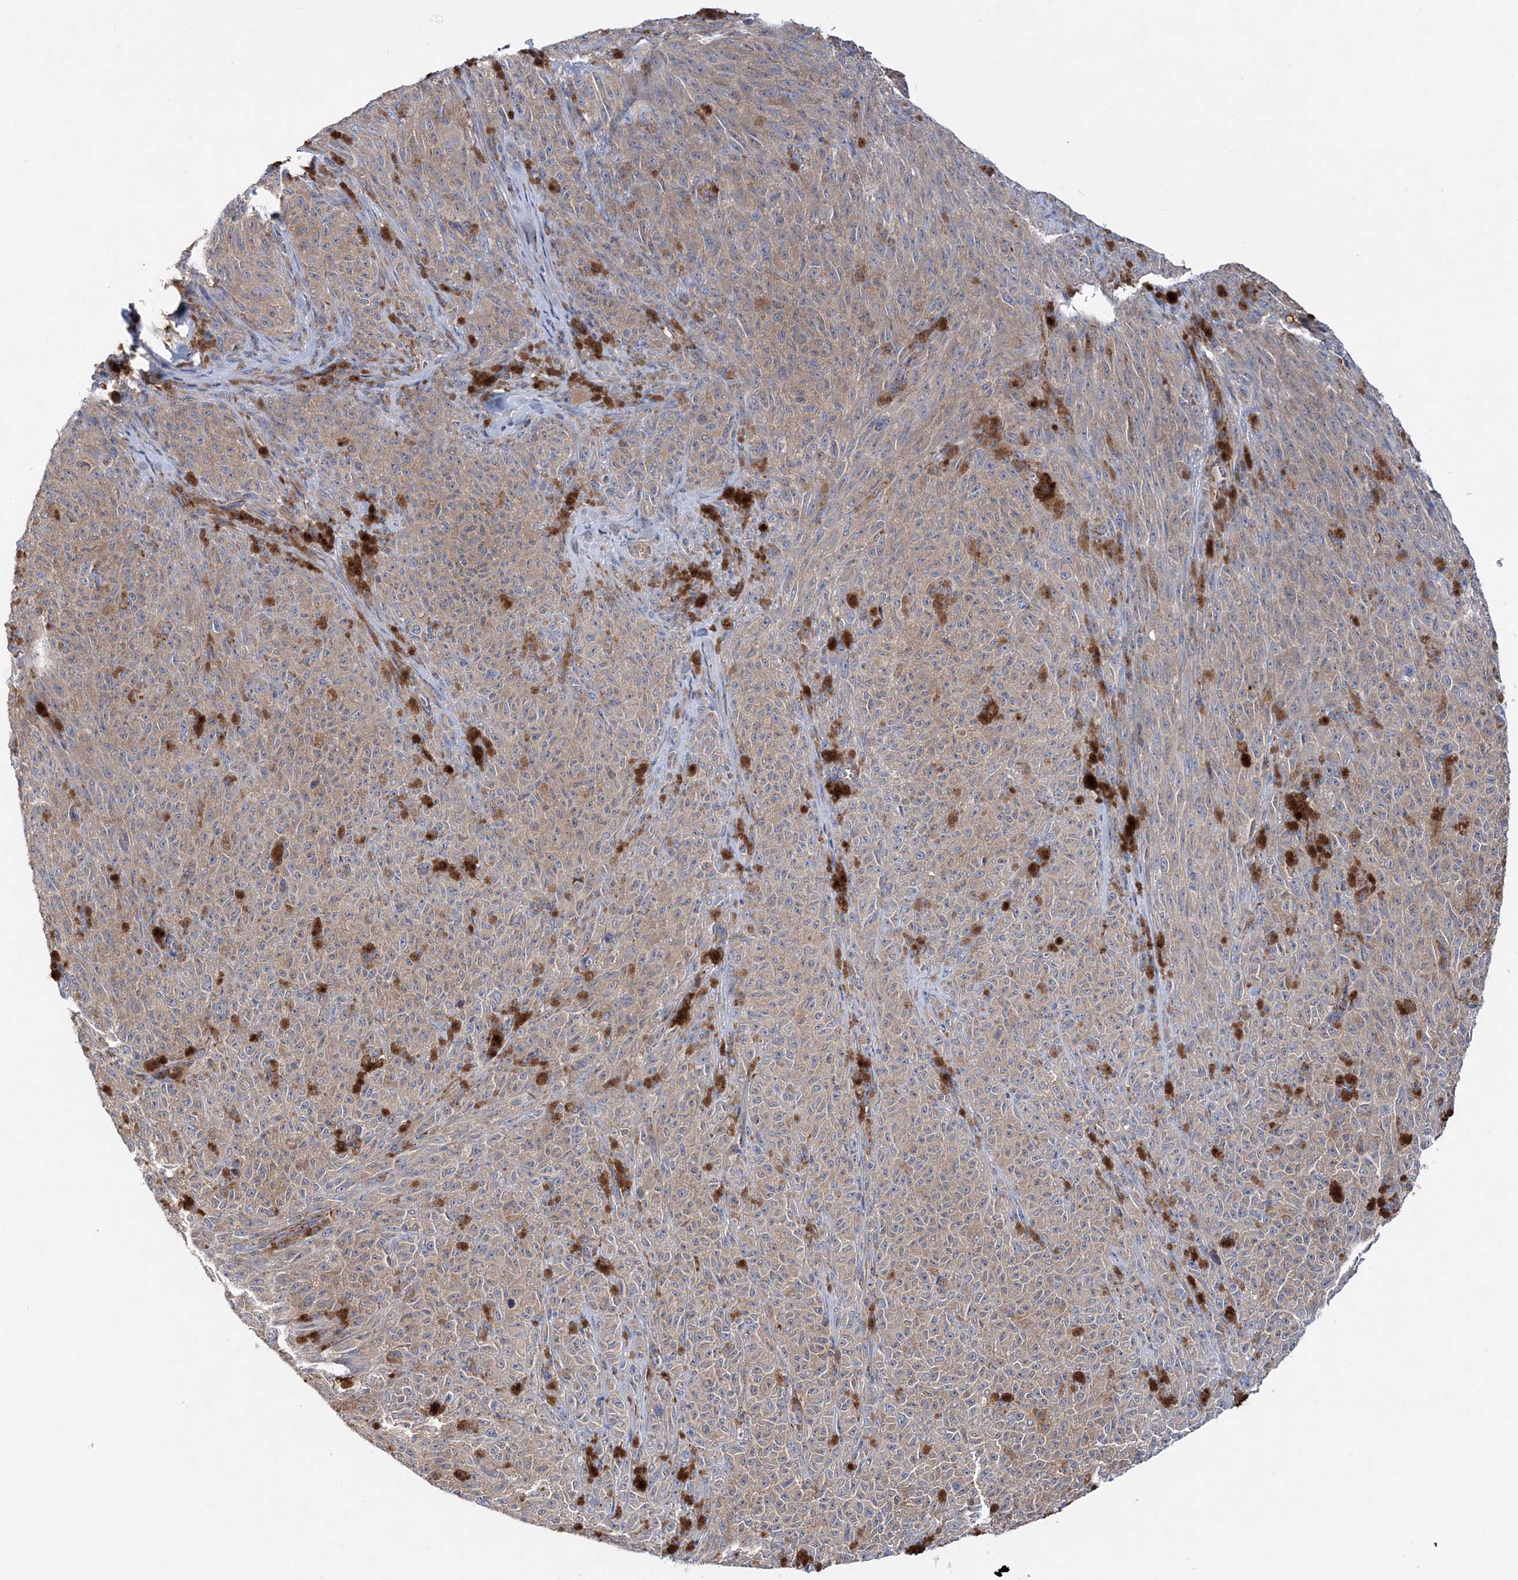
{"staining": {"intensity": "weak", "quantity": ">75%", "location": "cytoplasmic/membranous"}, "tissue": "melanoma", "cell_type": "Tumor cells", "image_type": "cancer", "snomed": [{"axis": "morphology", "description": "Malignant melanoma, NOS"}, {"axis": "topography", "description": "Skin"}], "caption": "Protein staining shows weak cytoplasmic/membranous expression in about >75% of tumor cells in malignant melanoma.", "gene": "NGLY1", "patient": {"sex": "female", "age": 82}}